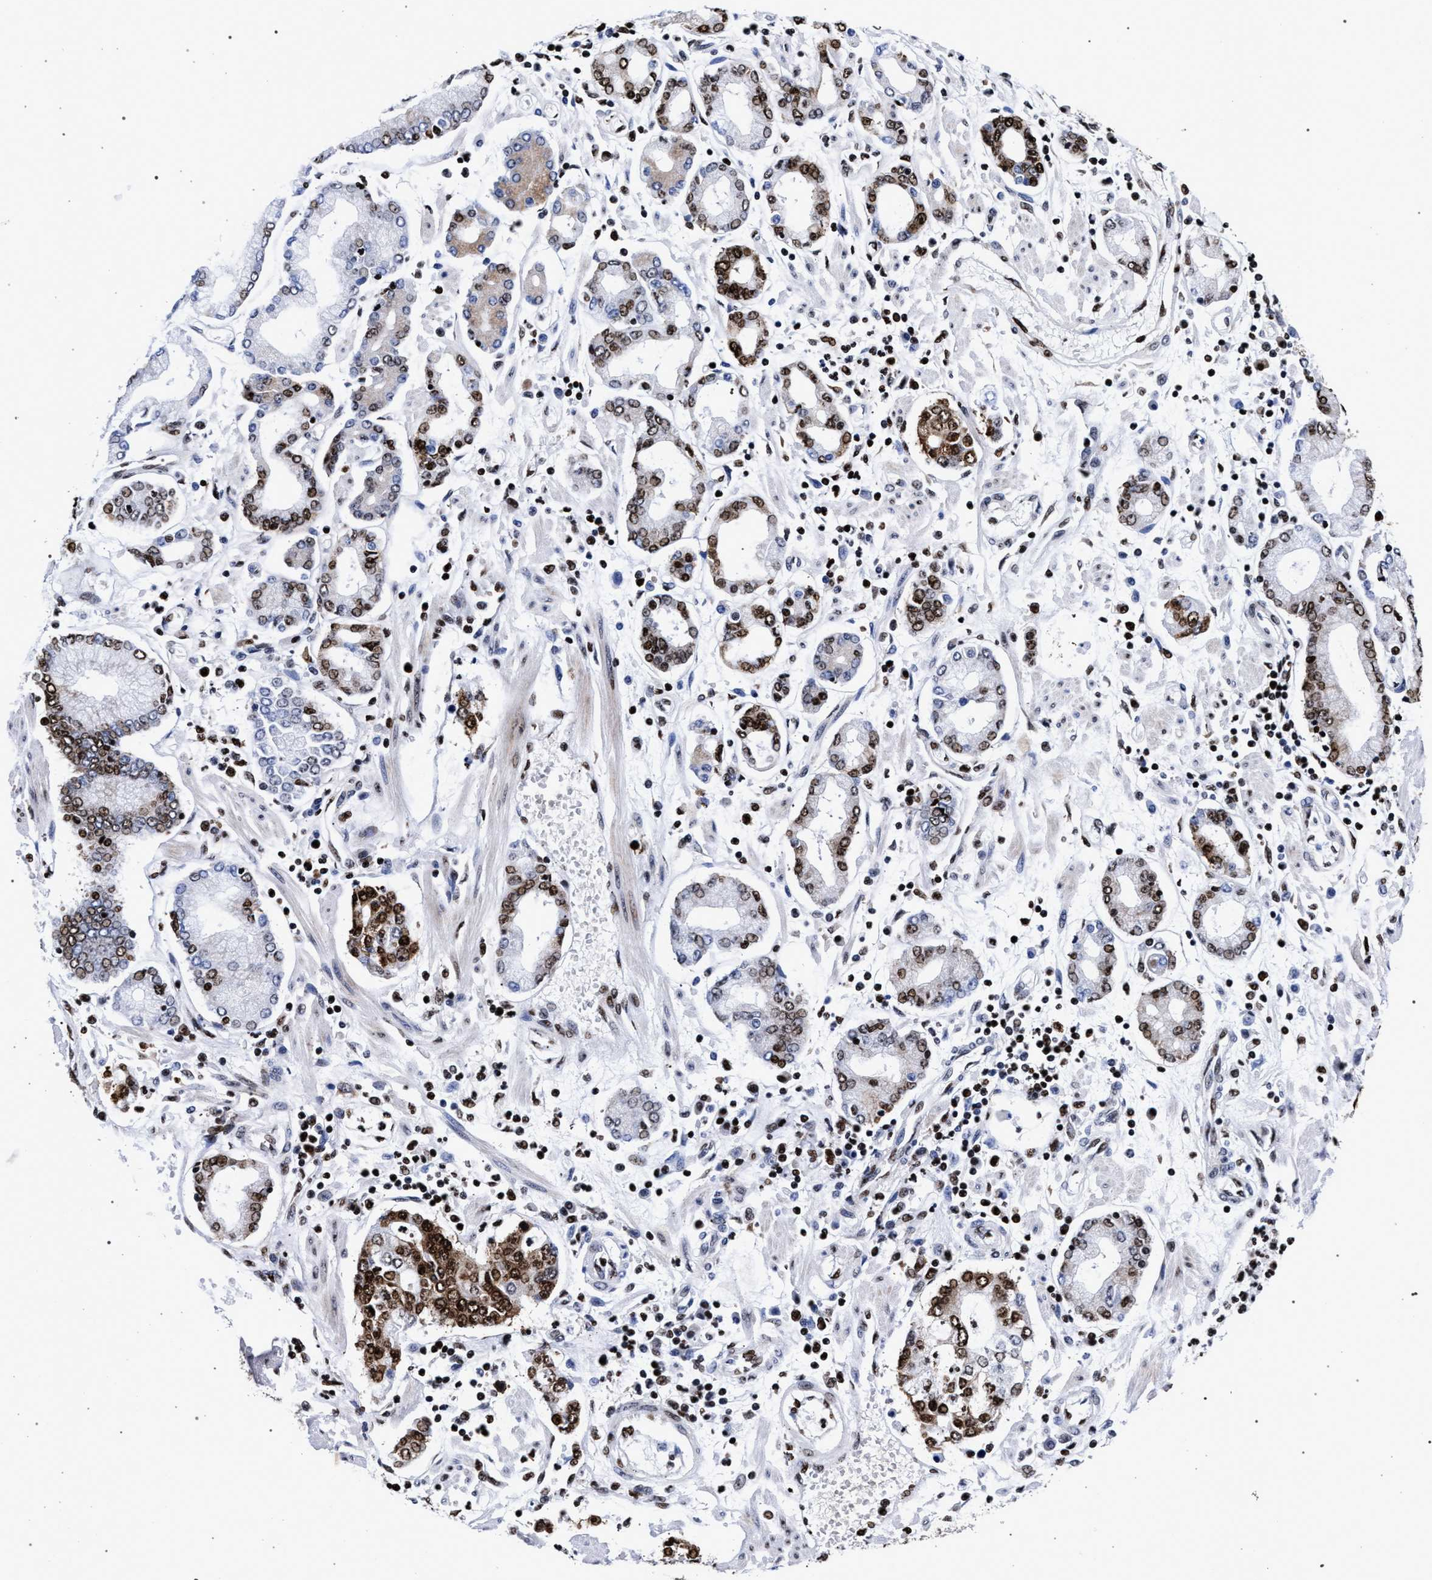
{"staining": {"intensity": "moderate", "quantity": "25%-75%", "location": "cytoplasmic/membranous,nuclear"}, "tissue": "stomach cancer", "cell_type": "Tumor cells", "image_type": "cancer", "snomed": [{"axis": "morphology", "description": "Adenocarcinoma, NOS"}, {"axis": "topography", "description": "Stomach"}], "caption": "Protein positivity by immunohistochemistry (IHC) displays moderate cytoplasmic/membranous and nuclear staining in approximately 25%-75% of tumor cells in stomach cancer. (DAB IHC with brightfield microscopy, high magnification).", "gene": "HNRNPA1", "patient": {"sex": "male", "age": 76}}